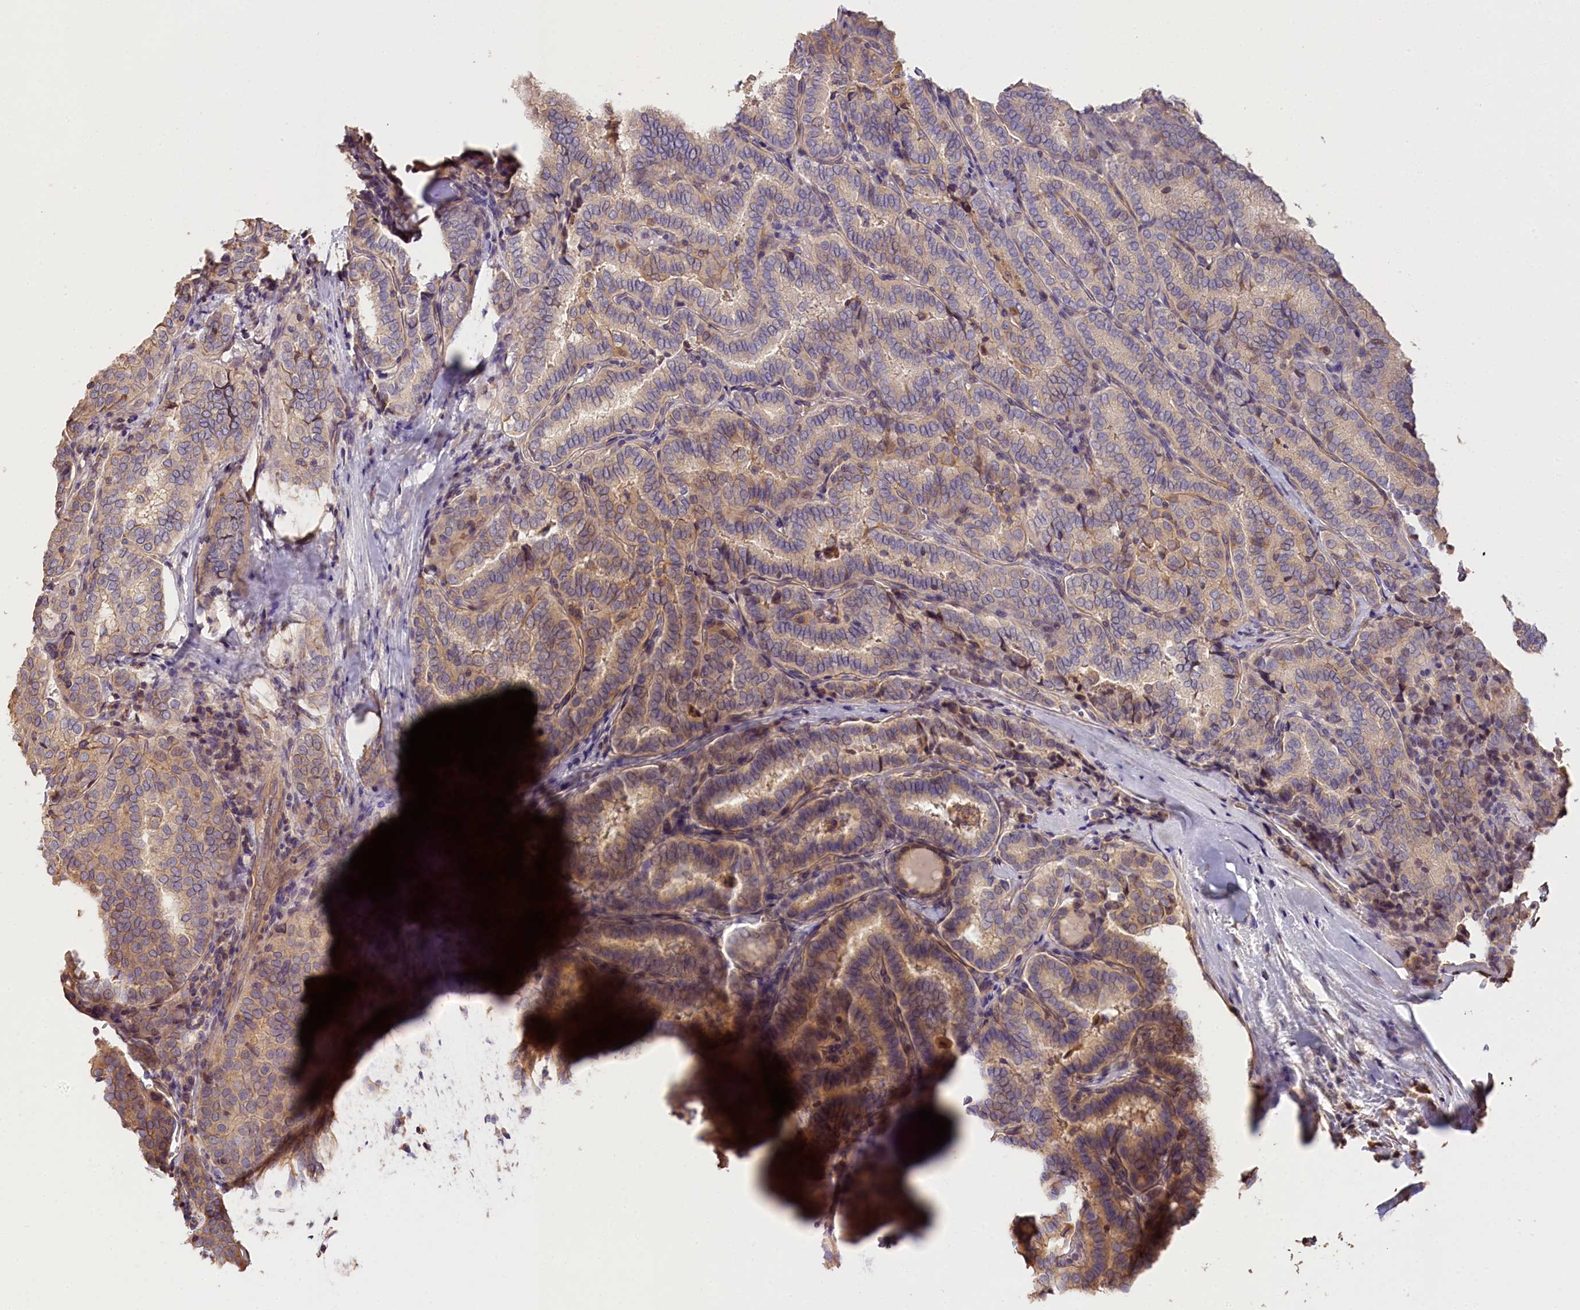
{"staining": {"intensity": "weak", "quantity": "<25%", "location": "cytoplasmic/membranous"}, "tissue": "thyroid cancer", "cell_type": "Tumor cells", "image_type": "cancer", "snomed": [{"axis": "morphology", "description": "Normal tissue, NOS"}, {"axis": "morphology", "description": "Papillary adenocarcinoma, NOS"}, {"axis": "topography", "description": "Thyroid gland"}], "caption": "Protein analysis of thyroid cancer exhibits no significant positivity in tumor cells. (DAB (3,3'-diaminobenzidine) immunohistochemistry with hematoxylin counter stain).", "gene": "KATNB1", "patient": {"sex": "female", "age": 30}}